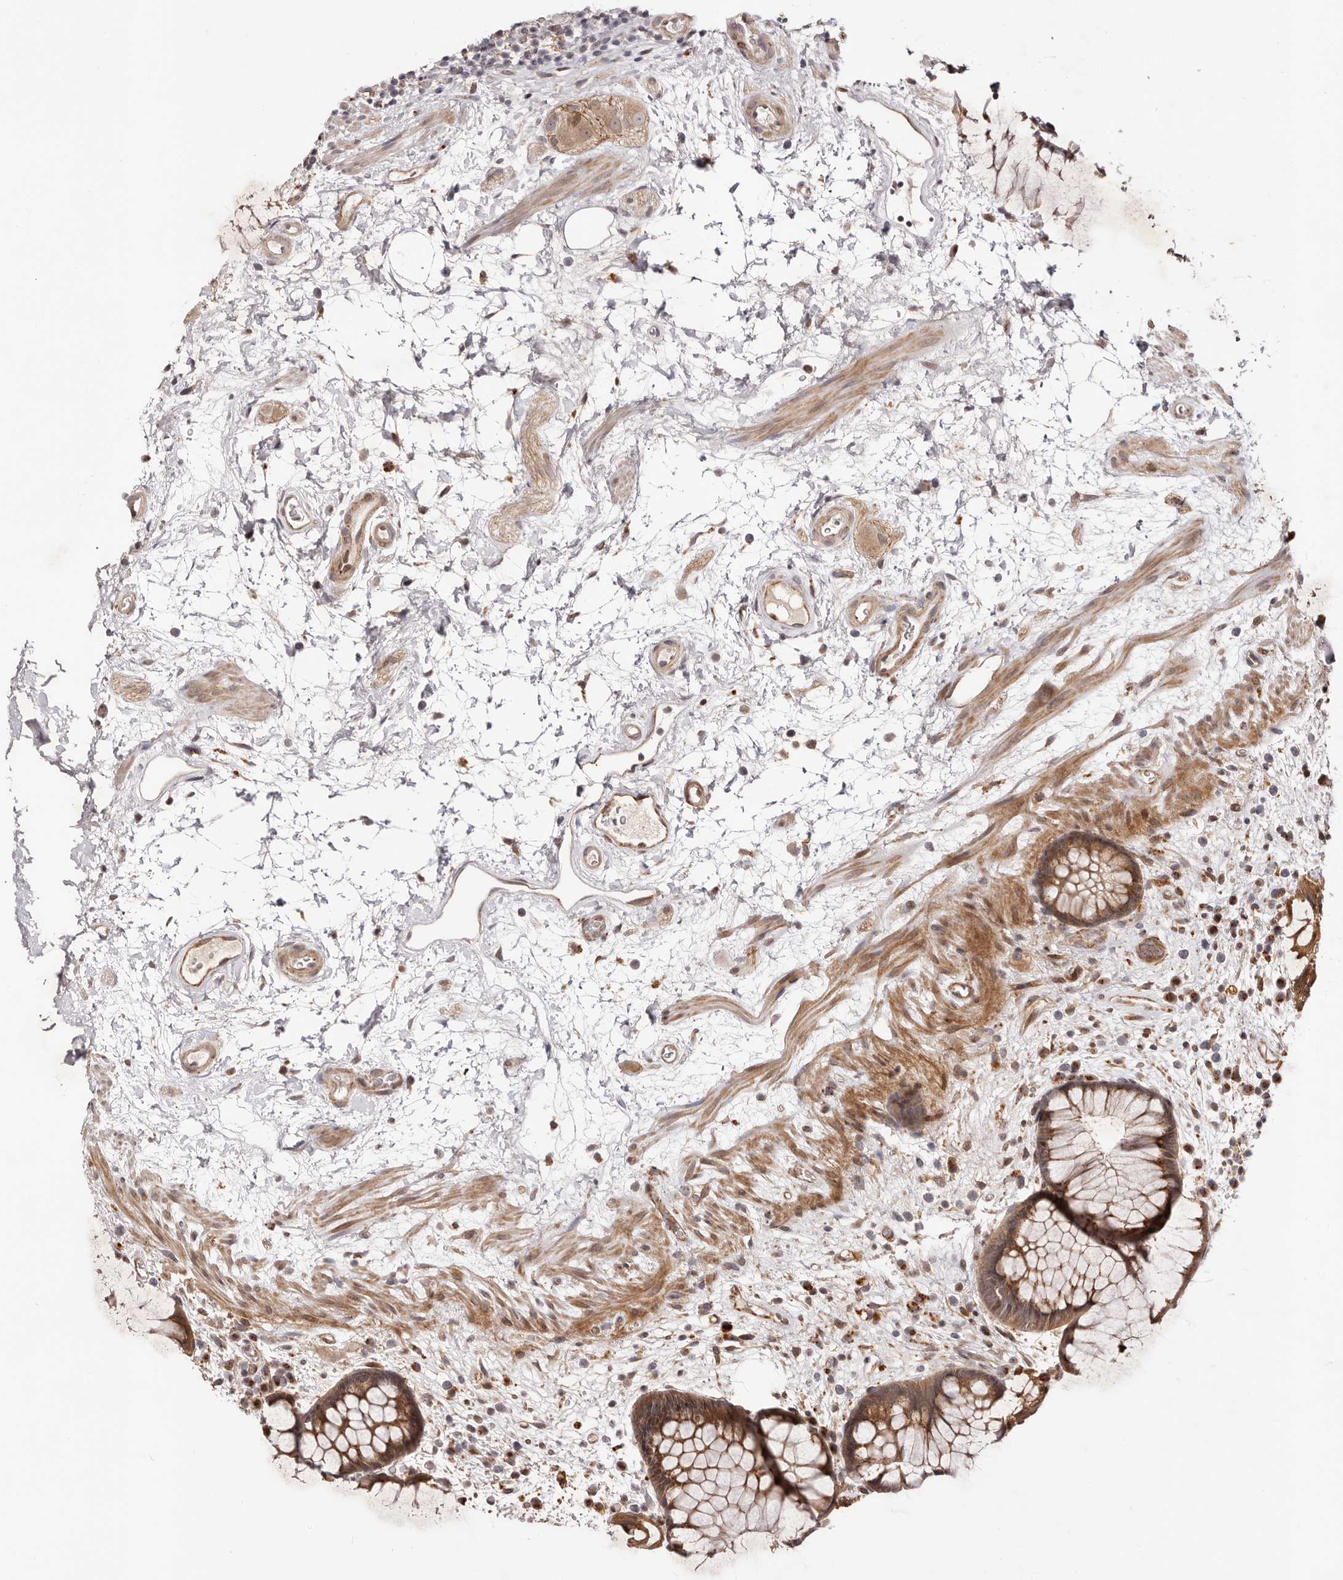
{"staining": {"intensity": "strong", "quantity": ">75%", "location": "cytoplasmic/membranous"}, "tissue": "rectum", "cell_type": "Glandular cells", "image_type": "normal", "snomed": [{"axis": "morphology", "description": "Normal tissue, NOS"}, {"axis": "topography", "description": "Rectum"}], "caption": "Rectum was stained to show a protein in brown. There is high levels of strong cytoplasmic/membranous expression in about >75% of glandular cells. (DAB (3,3'-diaminobenzidine) IHC with brightfield microscopy, high magnification).", "gene": "MICAL2", "patient": {"sex": "male", "age": 51}}